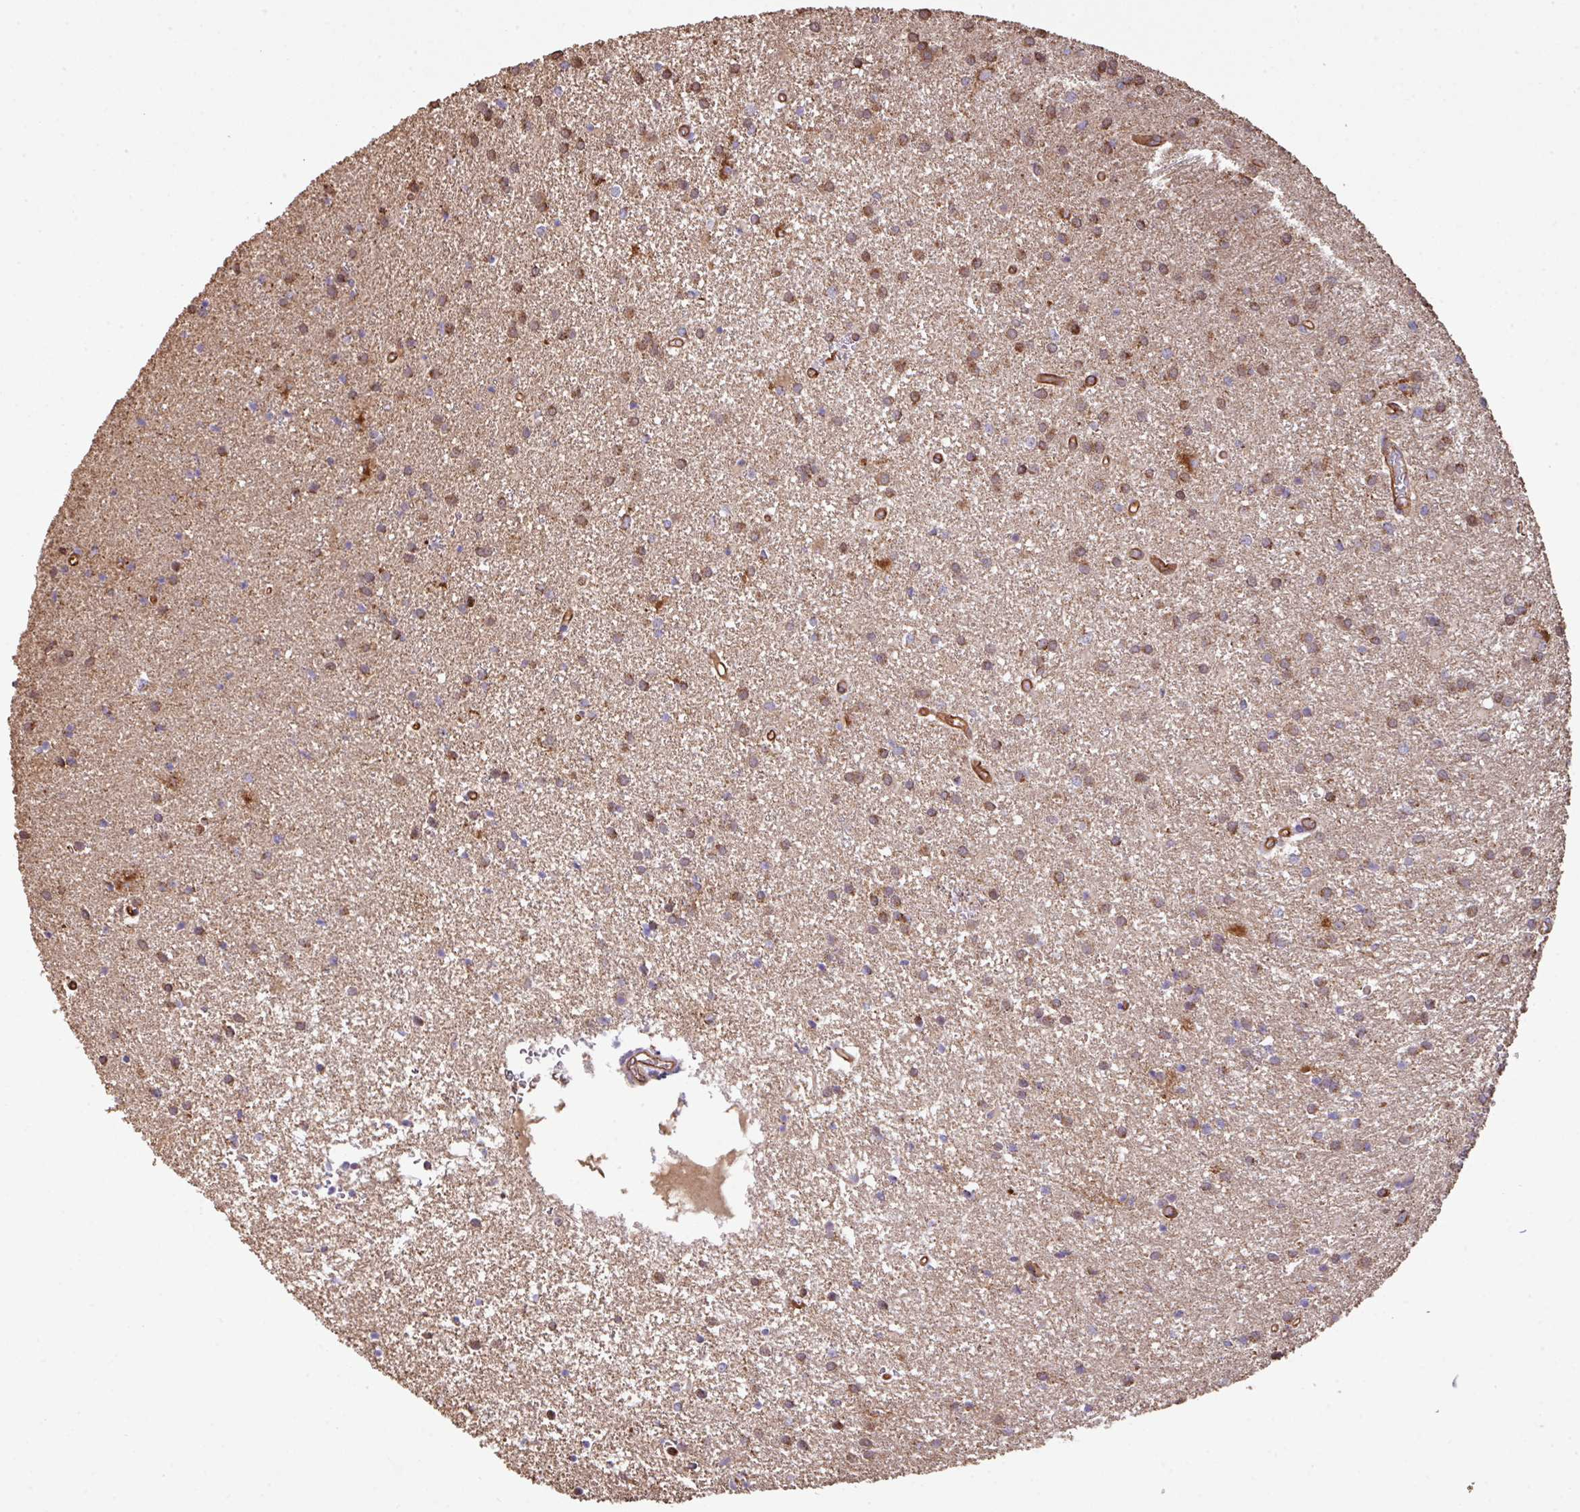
{"staining": {"intensity": "moderate", "quantity": ">75%", "location": "cytoplasmic/membranous"}, "tissue": "glioma", "cell_type": "Tumor cells", "image_type": "cancer", "snomed": [{"axis": "morphology", "description": "Glioma, malignant, High grade"}, {"axis": "topography", "description": "Brain"}], "caption": "Glioma stained for a protein demonstrates moderate cytoplasmic/membranous positivity in tumor cells.", "gene": "LRRC53", "patient": {"sex": "female", "age": 50}}